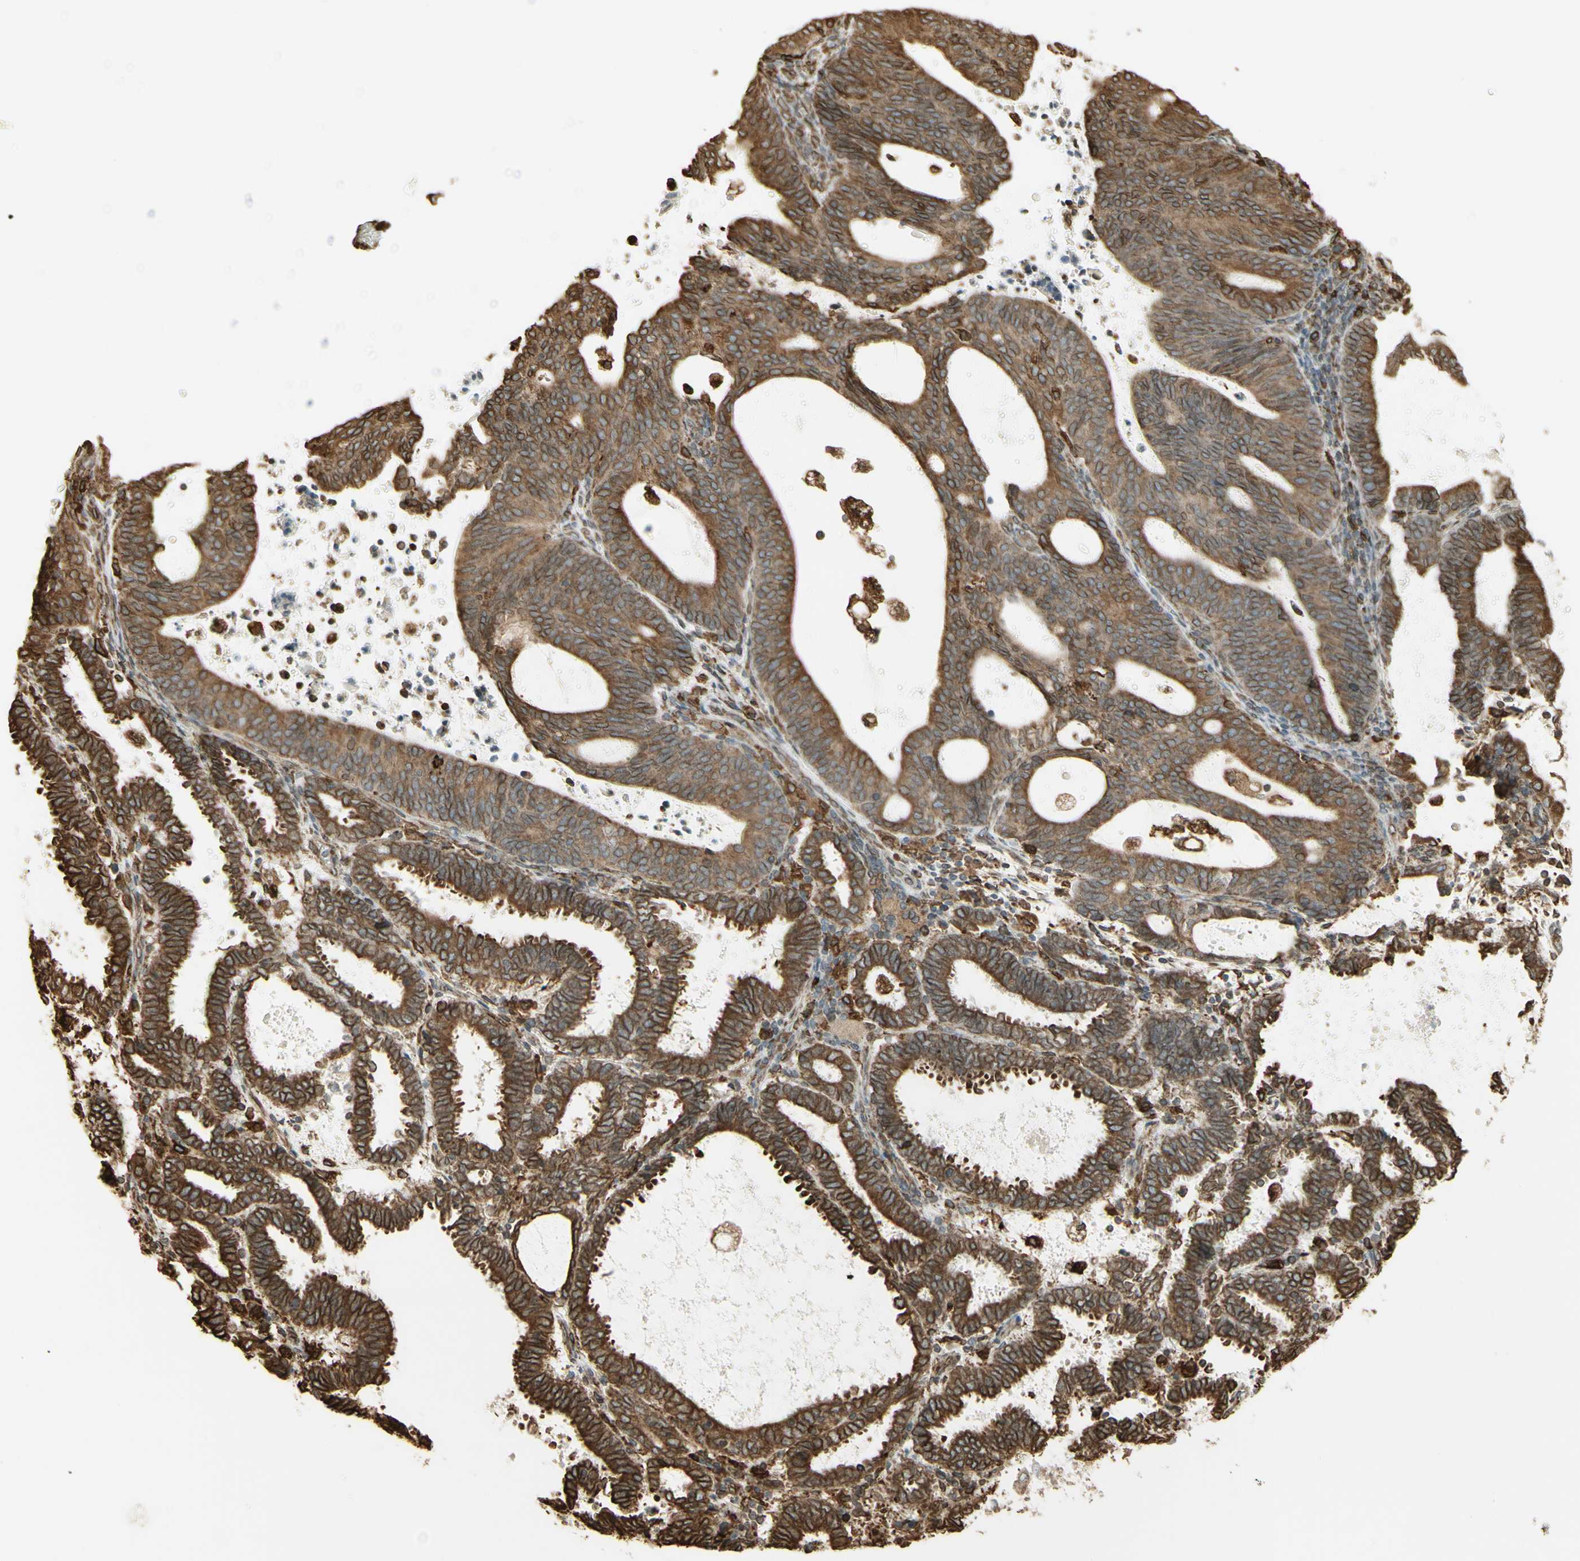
{"staining": {"intensity": "moderate", "quantity": ">75%", "location": "cytoplasmic/membranous"}, "tissue": "endometrial cancer", "cell_type": "Tumor cells", "image_type": "cancer", "snomed": [{"axis": "morphology", "description": "Adenocarcinoma, NOS"}, {"axis": "topography", "description": "Uterus"}], "caption": "Protein expression analysis of endometrial cancer (adenocarcinoma) shows moderate cytoplasmic/membranous staining in approximately >75% of tumor cells. (DAB (3,3'-diaminobenzidine) IHC, brown staining for protein, blue staining for nuclei).", "gene": "CANX", "patient": {"sex": "female", "age": 83}}